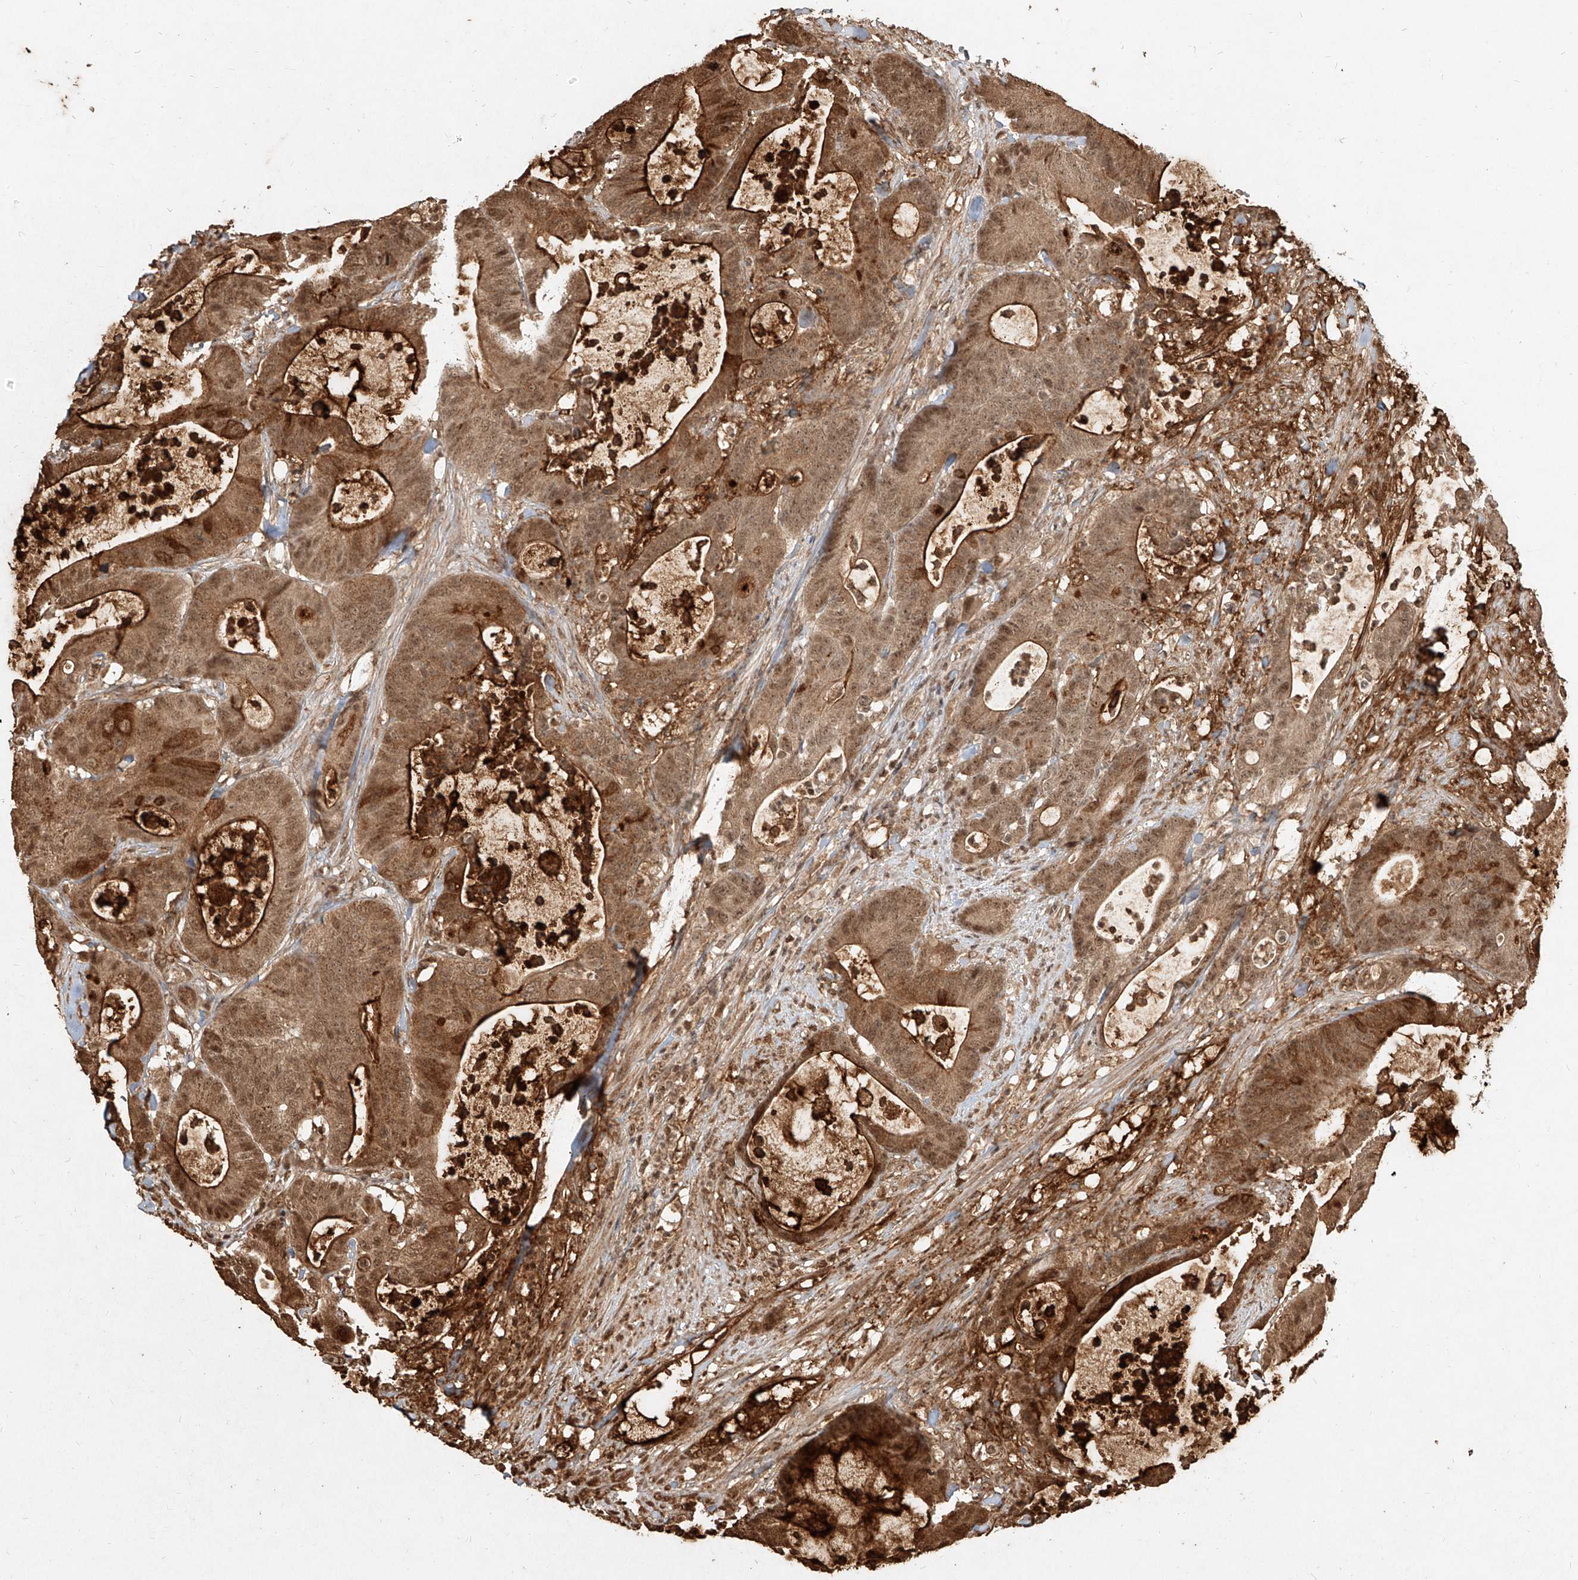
{"staining": {"intensity": "moderate", "quantity": ">75%", "location": "cytoplasmic/membranous,nuclear"}, "tissue": "colorectal cancer", "cell_type": "Tumor cells", "image_type": "cancer", "snomed": [{"axis": "morphology", "description": "Adenocarcinoma, NOS"}, {"axis": "topography", "description": "Colon"}], "caption": "An image of colorectal adenocarcinoma stained for a protein reveals moderate cytoplasmic/membranous and nuclear brown staining in tumor cells. Using DAB (3,3'-diaminobenzidine) (brown) and hematoxylin (blue) stains, captured at high magnification using brightfield microscopy.", "gene": "UBE2K", "patient": {"sex": "female", "age": 84}}